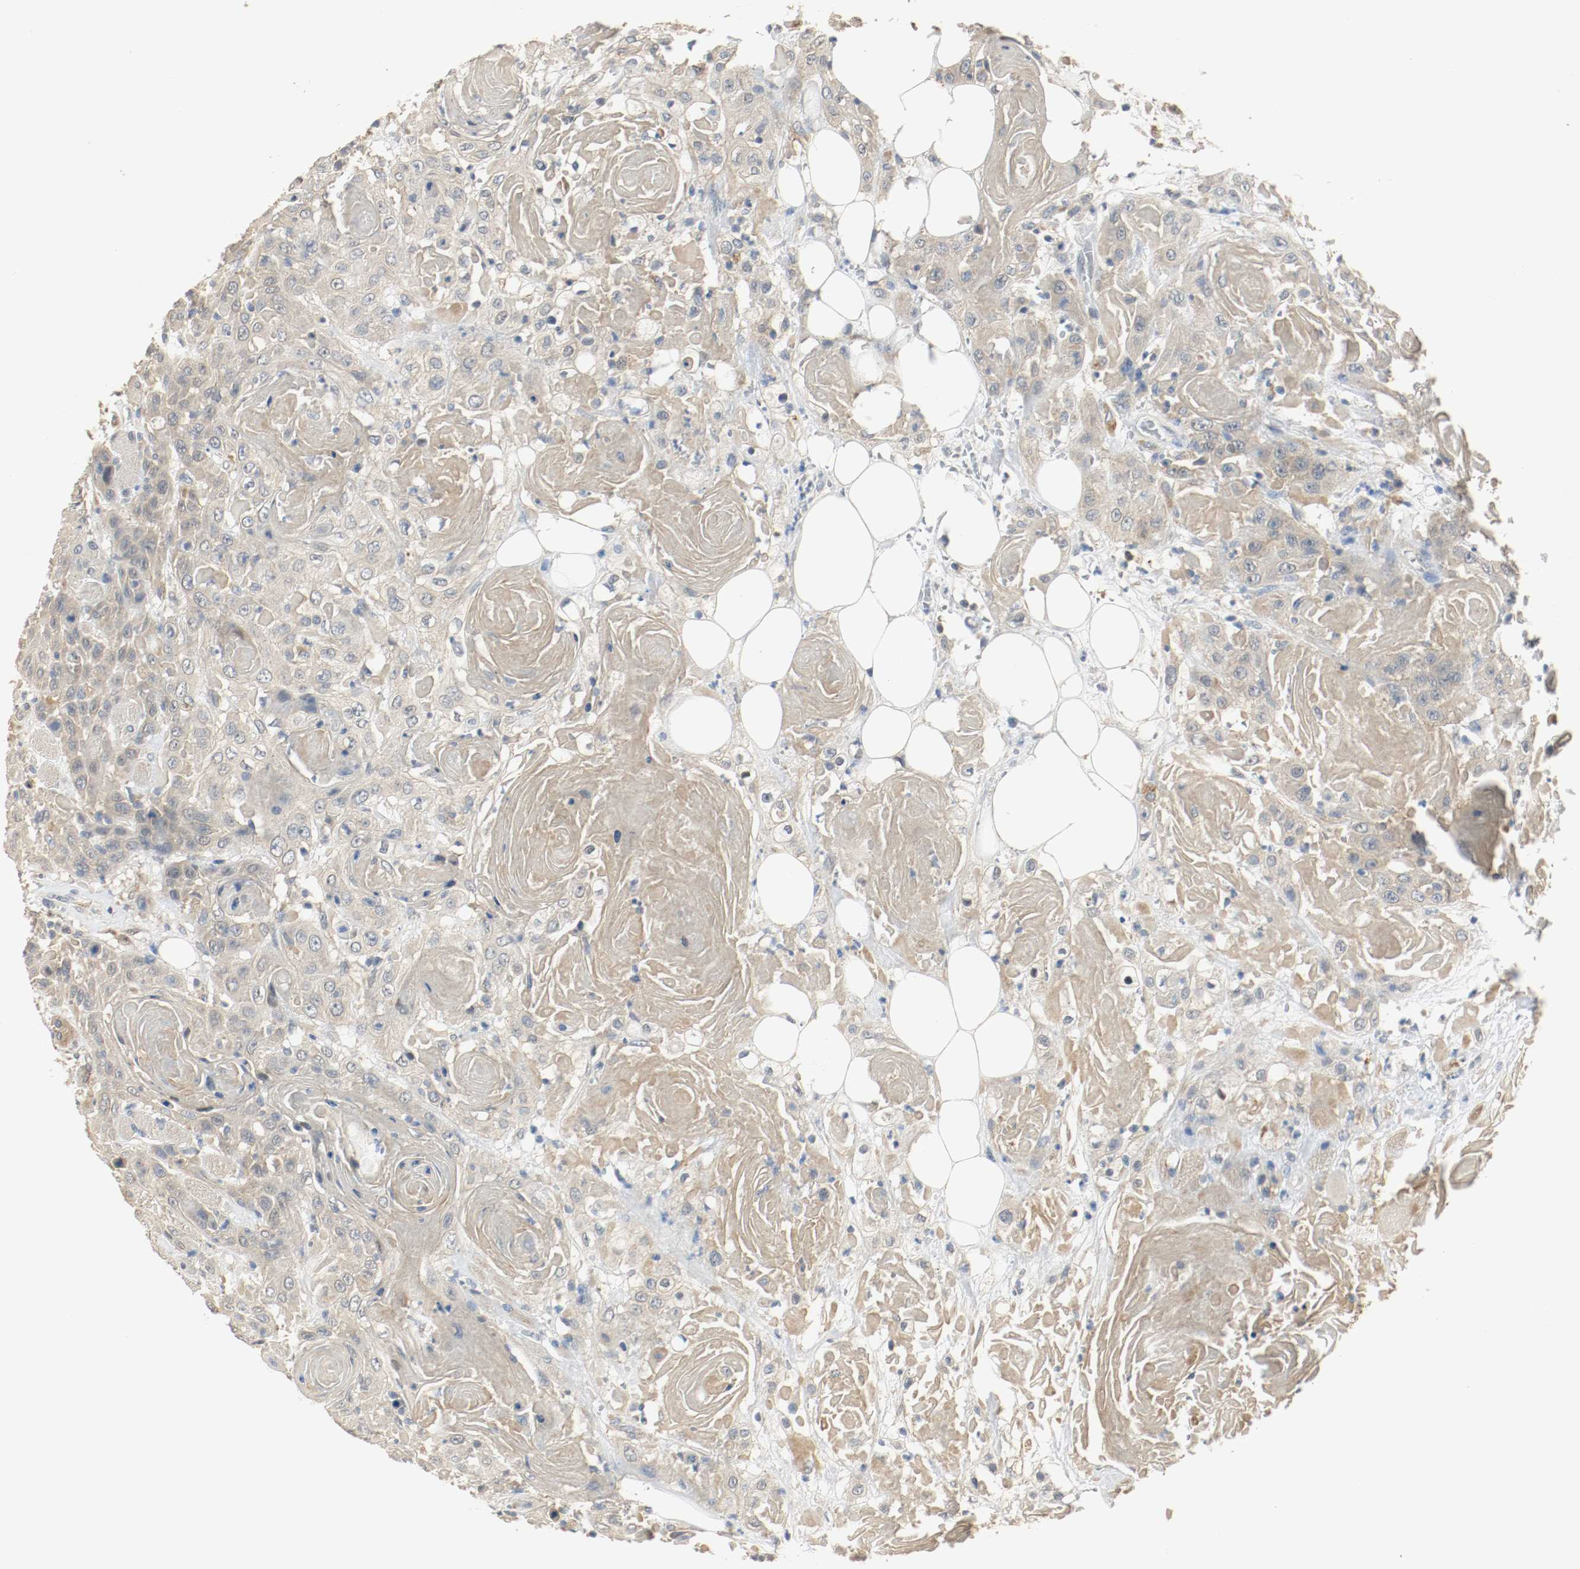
{"staining": {"intensity": "weak", "quantity": "25%-75%", "location": "cytoplasmic/membranous"}, "tissue": "head and neck cancer", "cell_type": "Tumor cells", "image_type": "cancer", "snomed": [{"axis": "morphology", "description": "Squamous cell carcinoma, NOS"}, {"axis": "topography", "description": "Head-Neck"}], "caption": "Squamous cell carcinoma (head and neck) stained for a protein (brown) exhibits weak cytoplasmic/membranous positive expression in about 25%-75% of tumor cells.", "gene": "MELTF", "patient": {"sex": "female", "age": 84}}